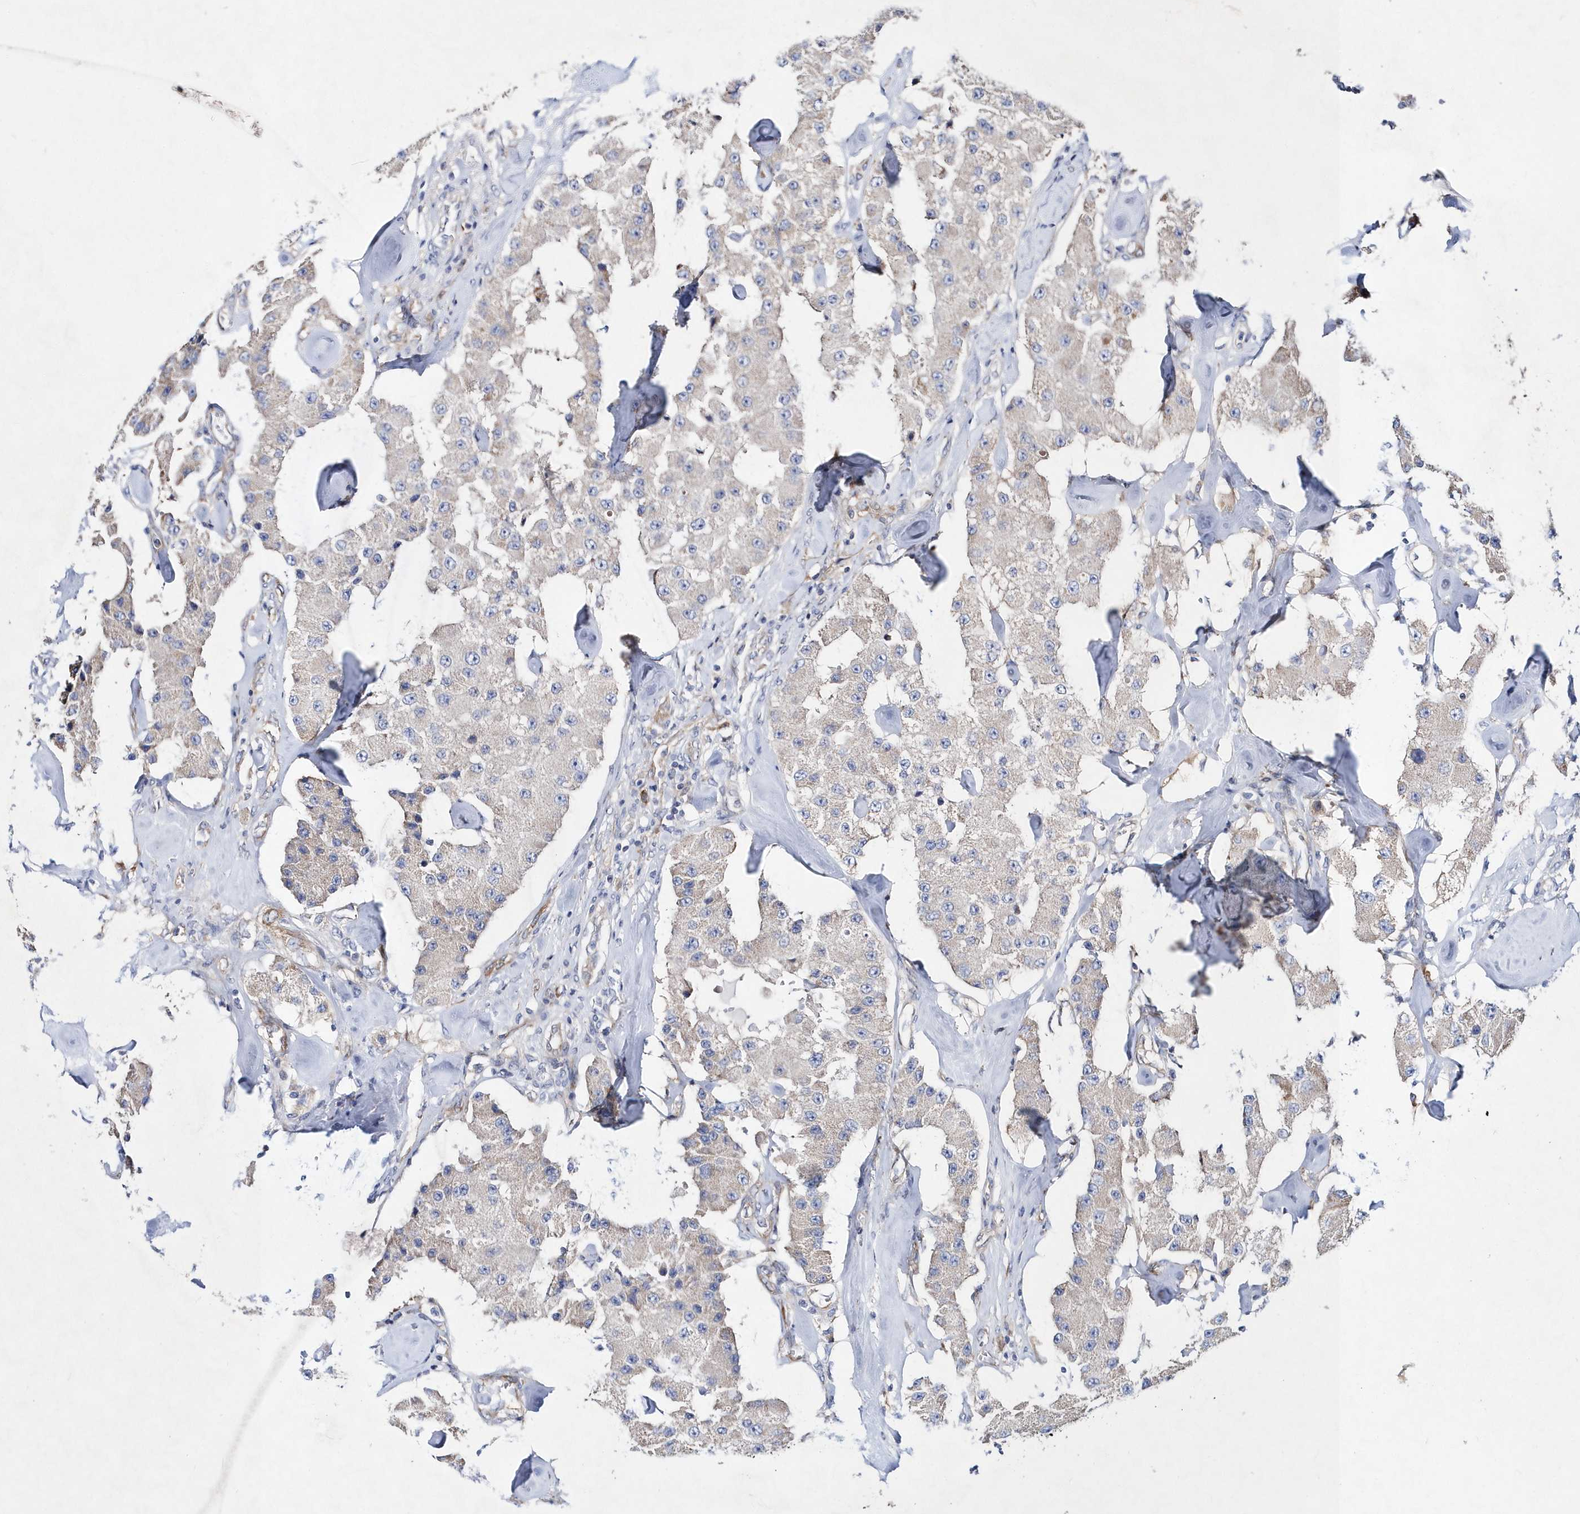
{"staining": {"intensity": "negative", "quantity": "none", "location": "none"}, "tissue": "carcinoid", "cell_type": "Tumor cells", "image_type": "cancer", "snomed": [{"axis": "morphology", "description": "Carcinoid, malignant, NOS"}, {"axis": "topography", "description": "Pancreas"}], "caption": "Protein analysis of carcinoid (malignant) shows no significant staining in tumor cells.", "gene": "JKAMP", "patient": {"sex": "male", "age": 41}}